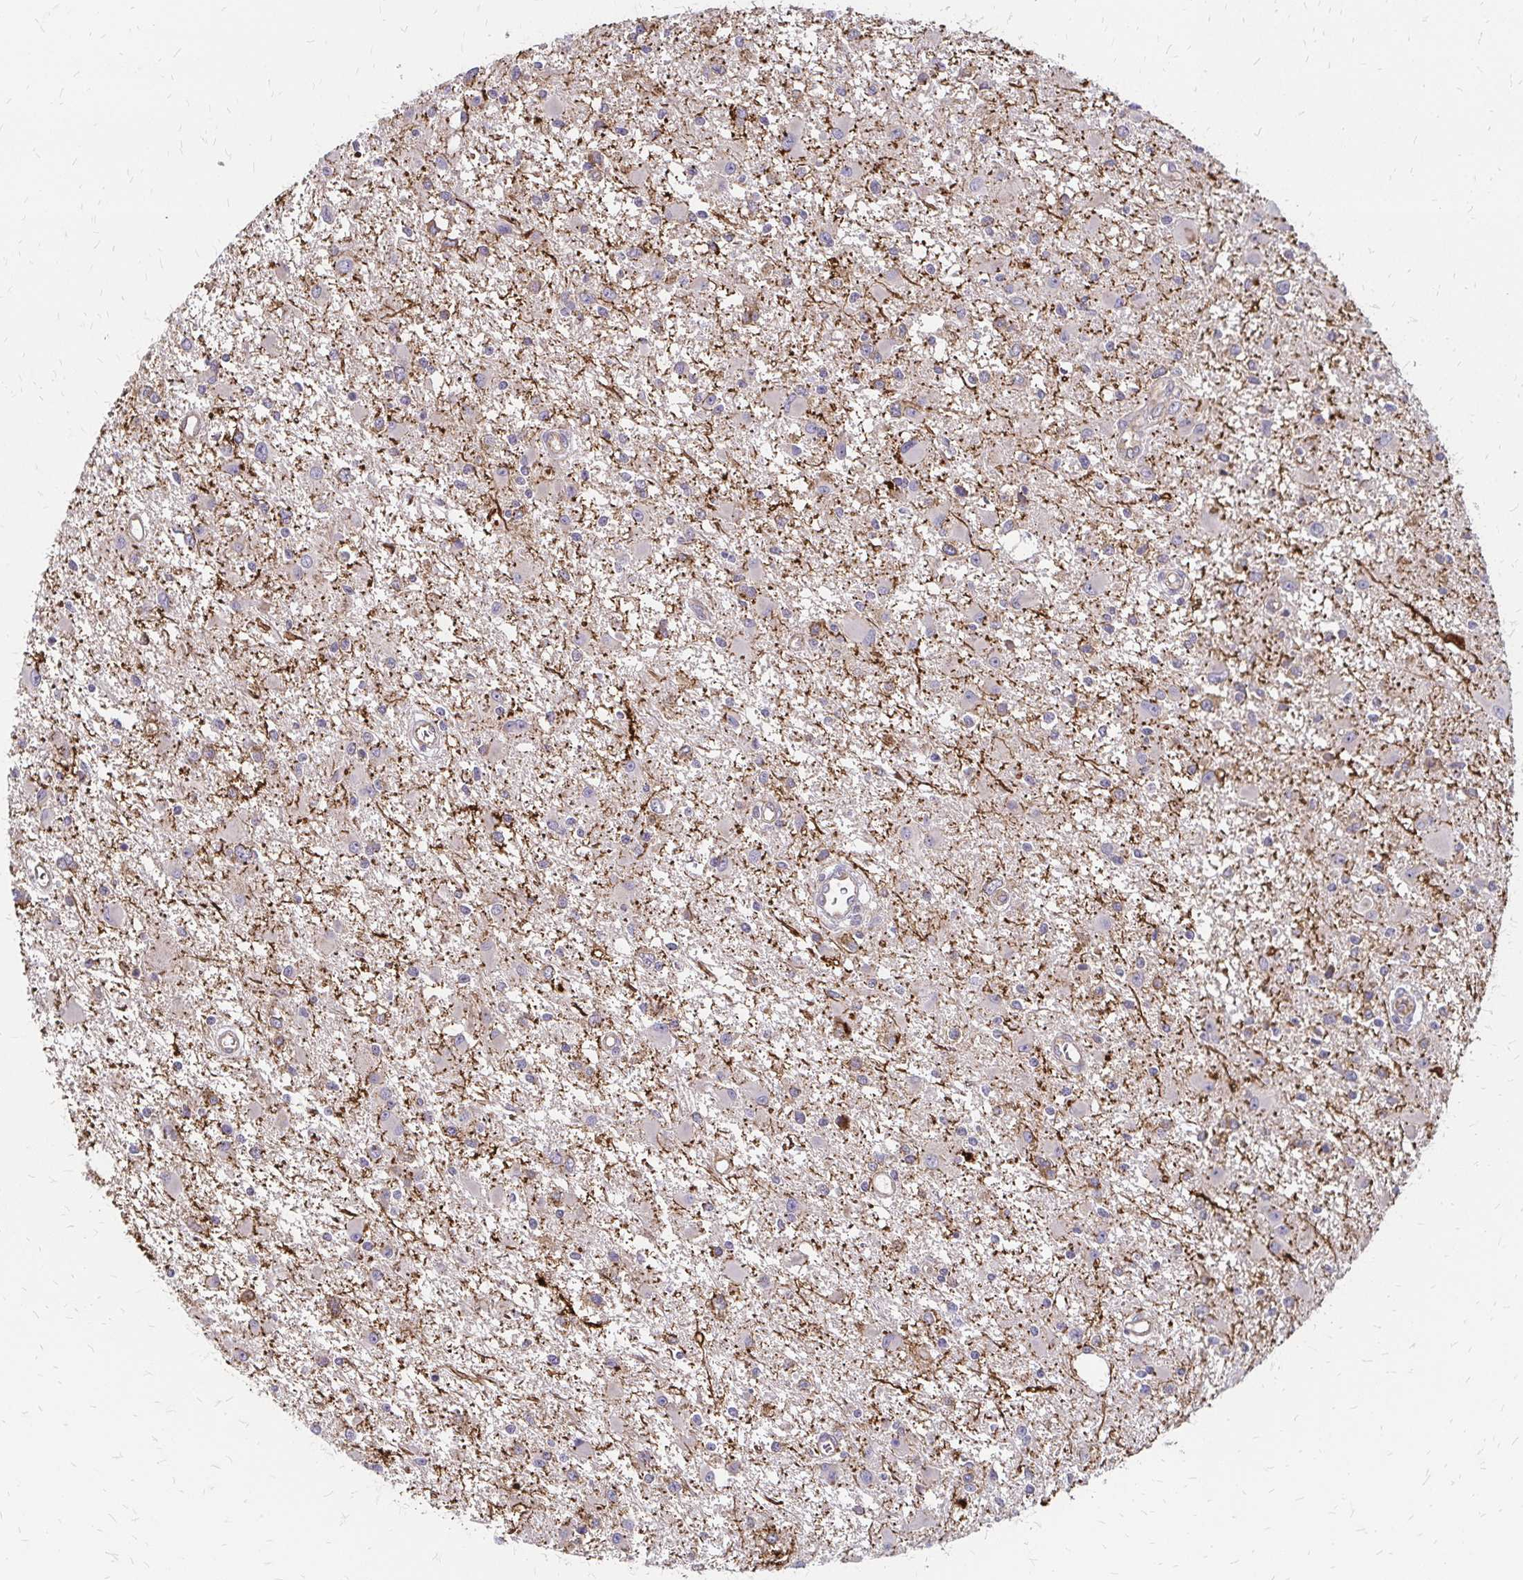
{"staining": {"intensity": "negative", "quantity": "none", "location": "none"}, "tissue": "glioma", "cell_type": "Tumor cells", "image_type": "cancer", "snomed": [{"axis": "morphology", "description": "Glioma, malignant, High grade"}, {"axis": "topography", "description": "Brain"}], "caption": "Immunohistochemistry micrograph of glioma stained for a protein (brown), which demonstrates no expression in tumor cells.", "gene": "ZNF383", "patient": {"sex": "male", "age": 54}}